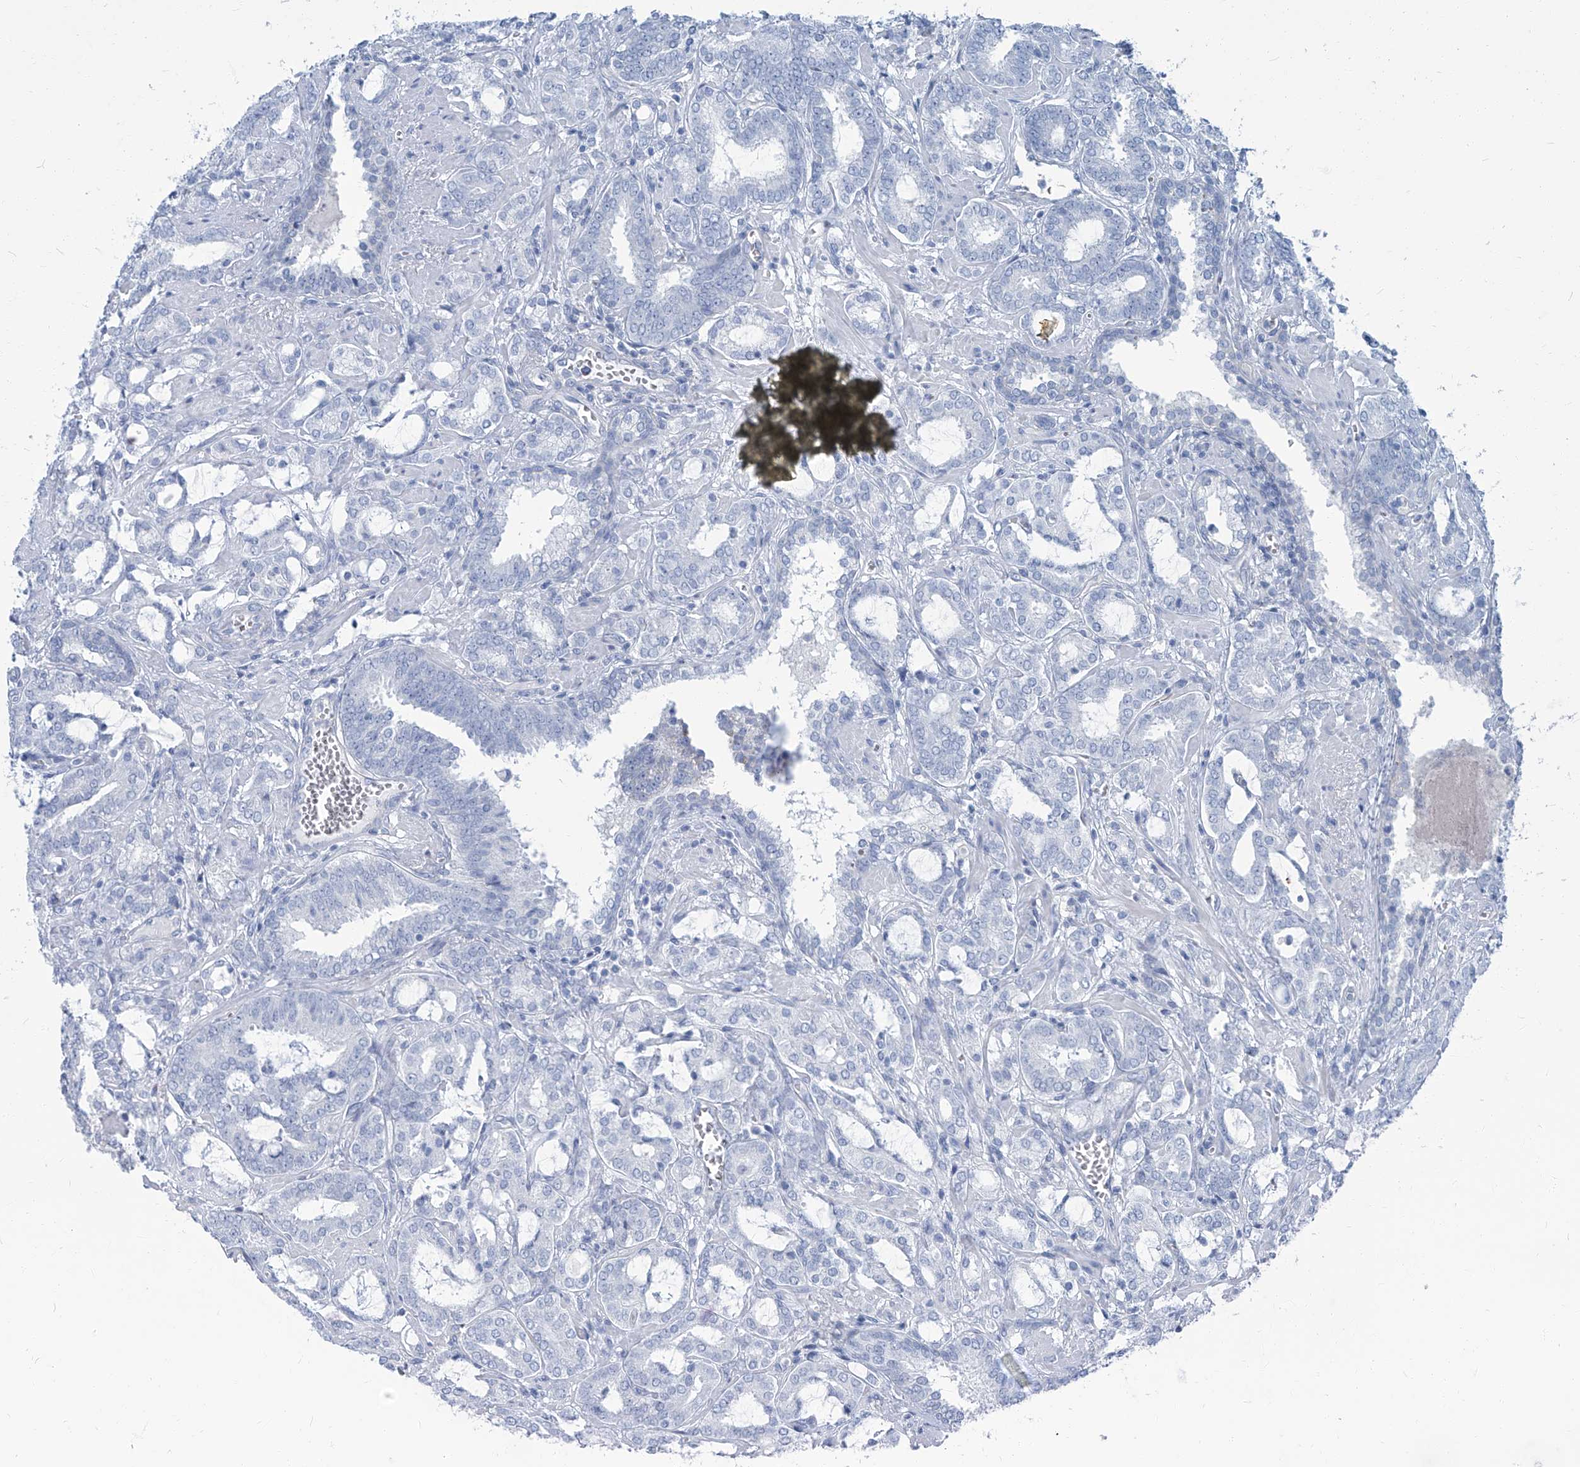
{"staining": {"intensity": "negative", "quantity": "none", "location": "none"}, "tissue": "prostate cancer", "cell_type": "Tumor cells", "image_type": "cancer", "snomed": [{"axis": "morphology", "description": "Adenocarcinoma, High grade"}, {"axis": "topography", "description": "Prostate and seminal vesicle, NOS"}], "caption": "An immunohistochemistry (IHC) histopathology image of prostate adenocarcinoma (high-grade) is shown. There is no staining in tumor cells of prostate adenocarcinoma (high-grade).", "gene": "PFKL", "patient": {"sex": "male", "age": 67}}